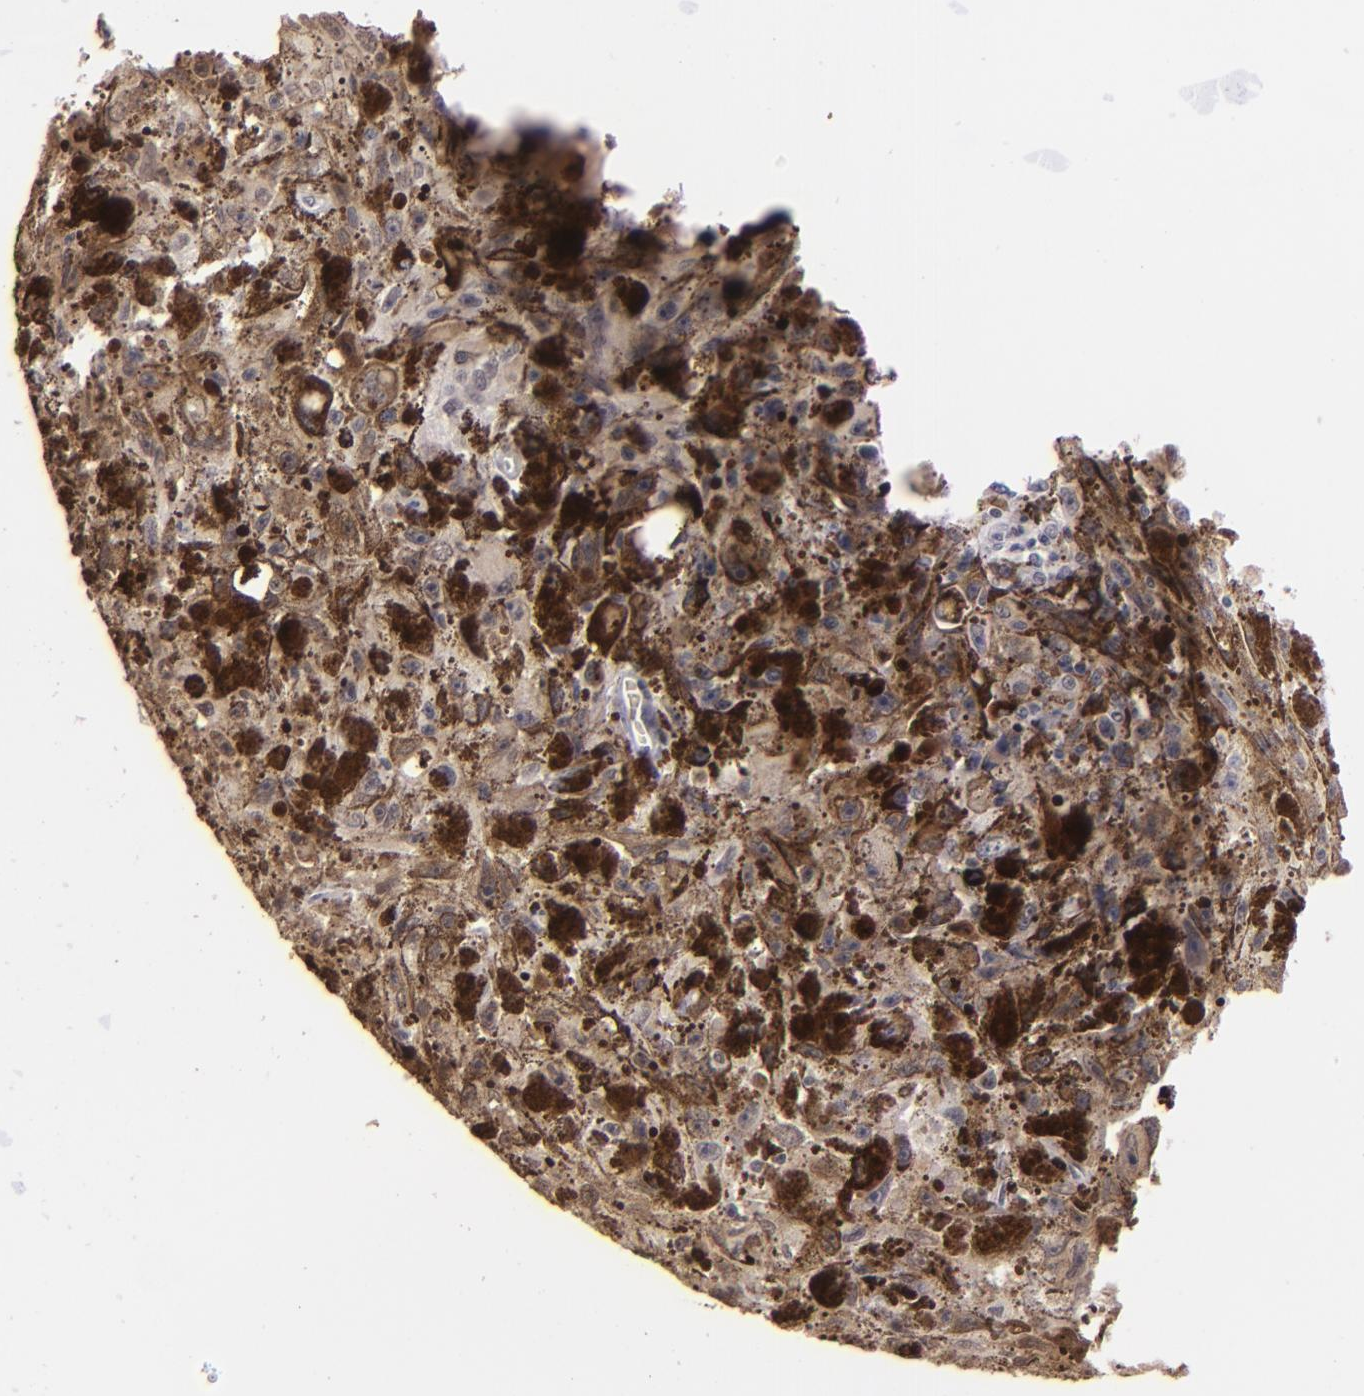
{"staining": {"intensity": "negative", "quantity": "none", "location": "none"}, "tissue": "melanoma", "cell_type": "Tumor cells", "image_type": "cancer", "snomed": [{"axis": "morphology", "description": "Malignant melanoma, NOS"}, {"axis": "topography", "description": "Skin"}], "caption": "Immunohistochemistry histopathology image of human malignant melanoma stained for a protein (brown), which exhibits no positivity in tumor cells. (DAB immunohistochemistry (IHC) with hematoxylin counter stain).", "gene": "RARB", "patient": {"sex": "female", "age": 104}}